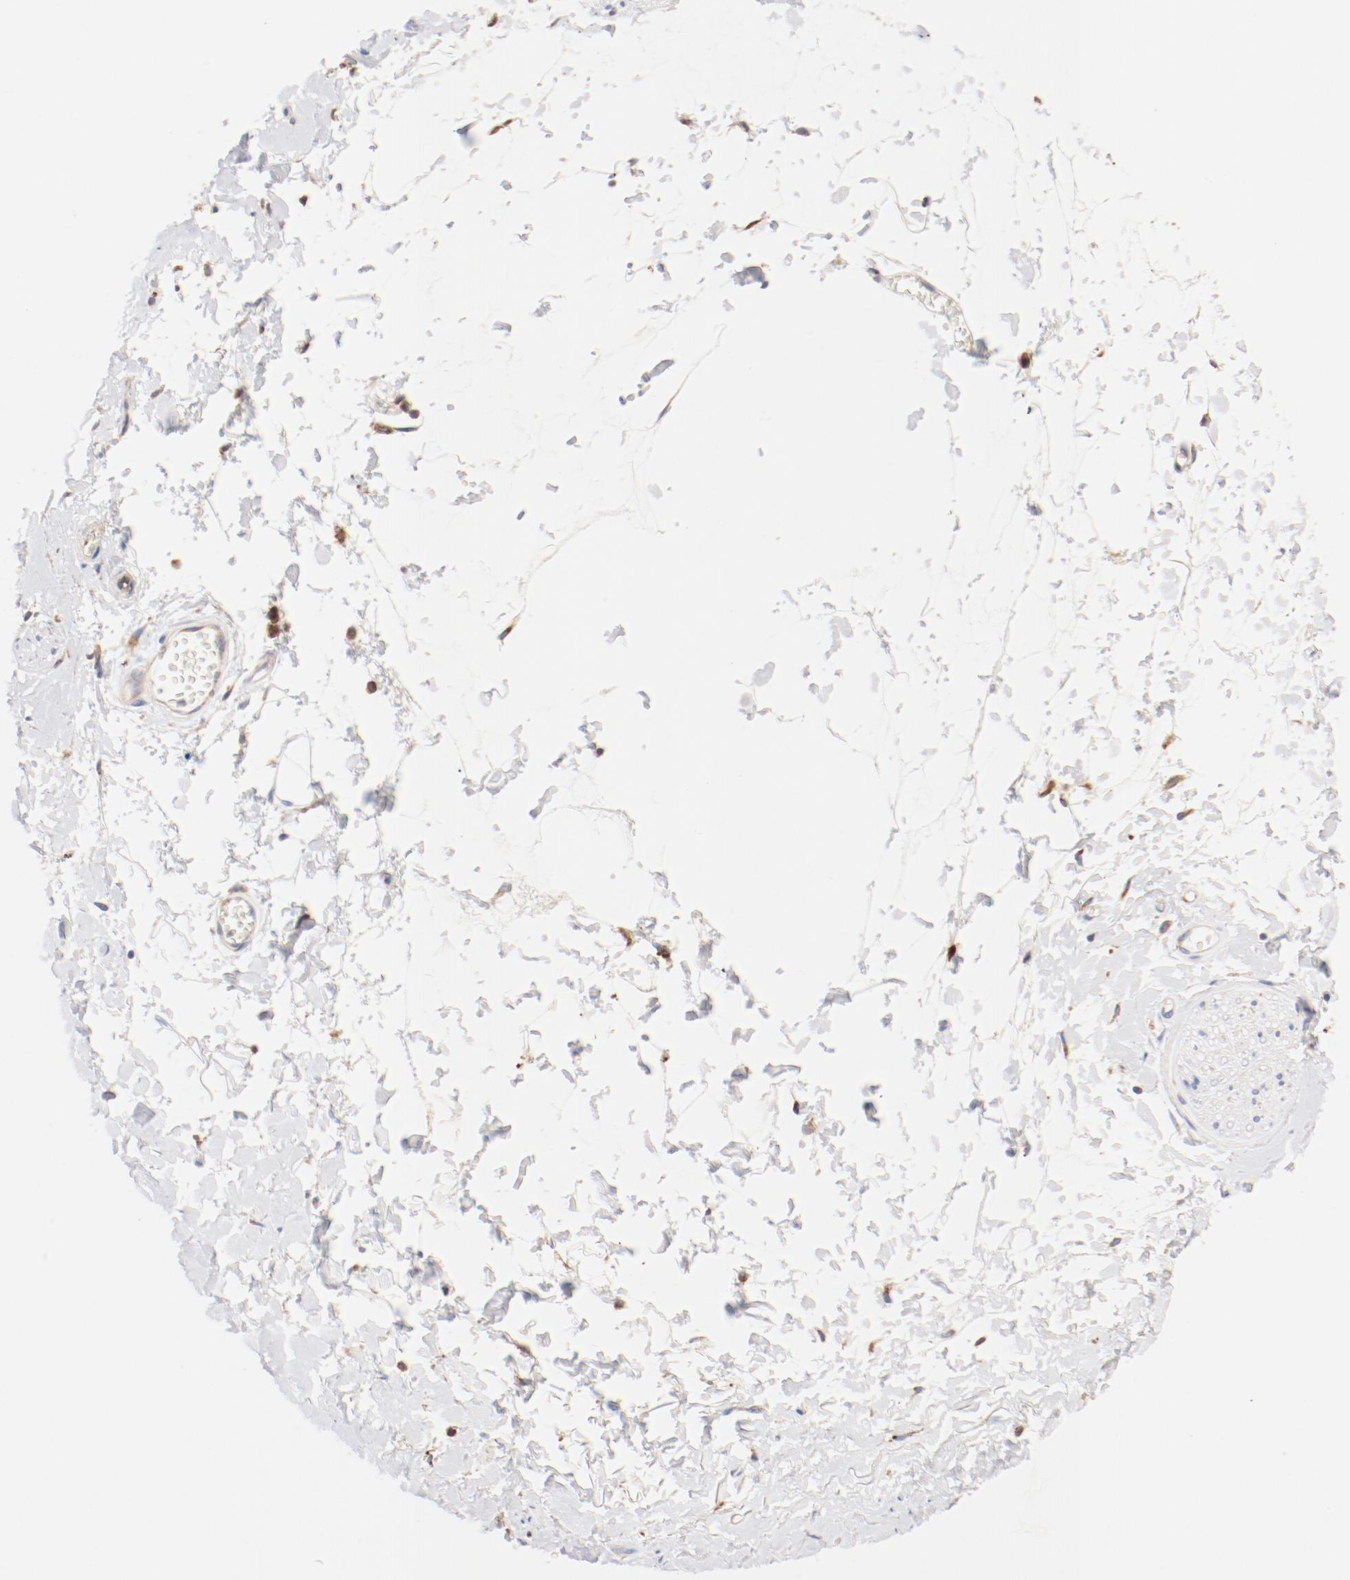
{"staining": {"intensity": "negative", "quantity": "none", "location": "none"}, "tissue": "adipose tissue", "cell_type": "Adipocytes", "image_type": "normal", "snomed": [{"axis": "morphology", "description": "Normal tissue, NOS"}, {"axis": "morphology", "description": "Inflammation, NOS"}, {"axis": "topography", "description": "Salivary gland"}, {"axis": "topography", "description": "Peripheral nerve tissue"}], "caption": "IHC image of unremarkable human adipose tissue stained for a protein (brown), which displays no positivity in adipocytes.", "gene": "PDPK1", "patient": {"sex": "female", "age": 75}}